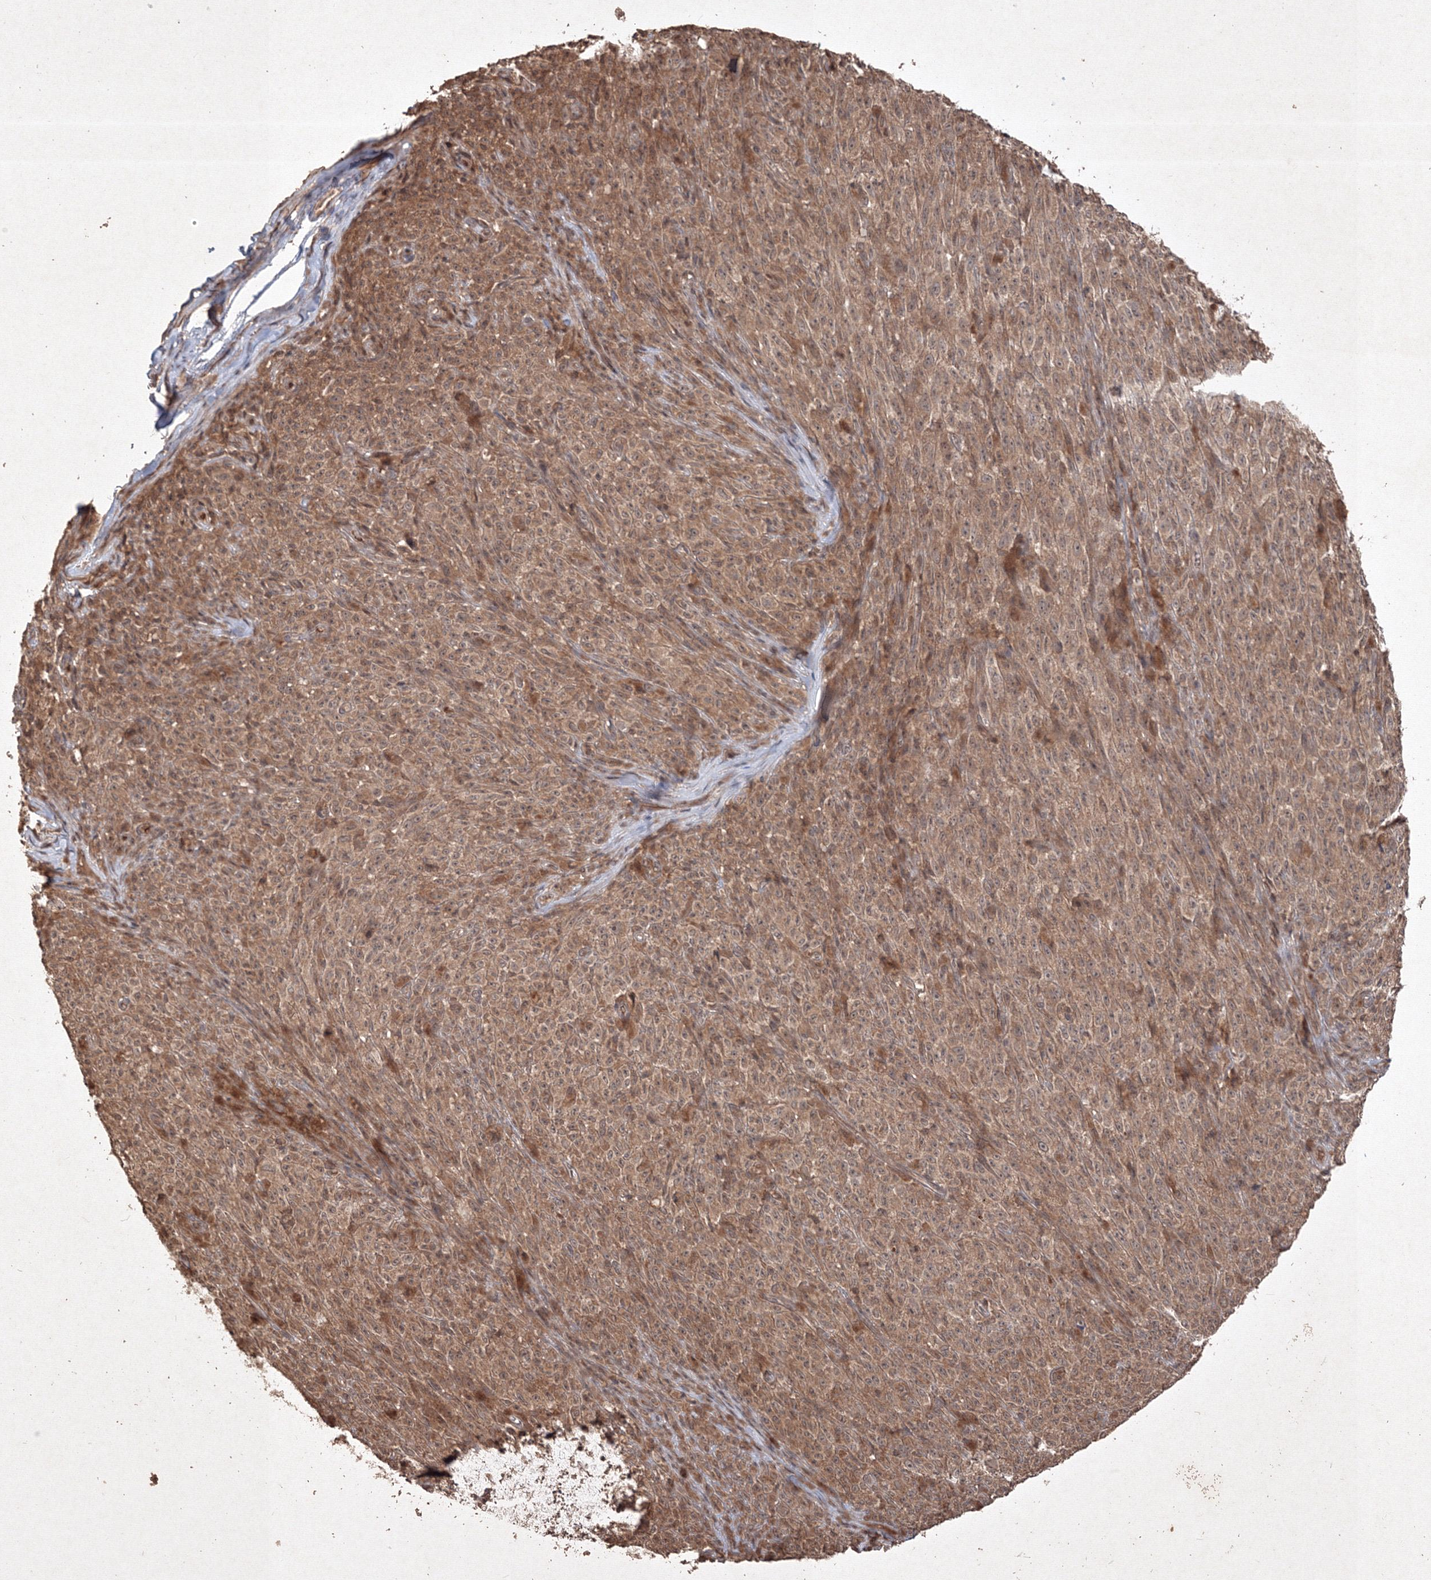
{"staining": {"intensity": "moderate", "quantity": ">75%", "location": "cytoplasmic/membranous"}, "tissue": "melanoma", "cell_type": "Tumor cells", "image_type": "cancer", "snomed": [{"axis": "morphology", "description": "Malignant melanoma, NOS"}, {"axis": "topography", "description": "Skin"}], "caption": "Melanoma tissue reveals moderate cytoplasmic/membranous positivity in about >75% of tumor cells", "gene": "PELI3", "patient": {"sex": "female", "age": 82}}